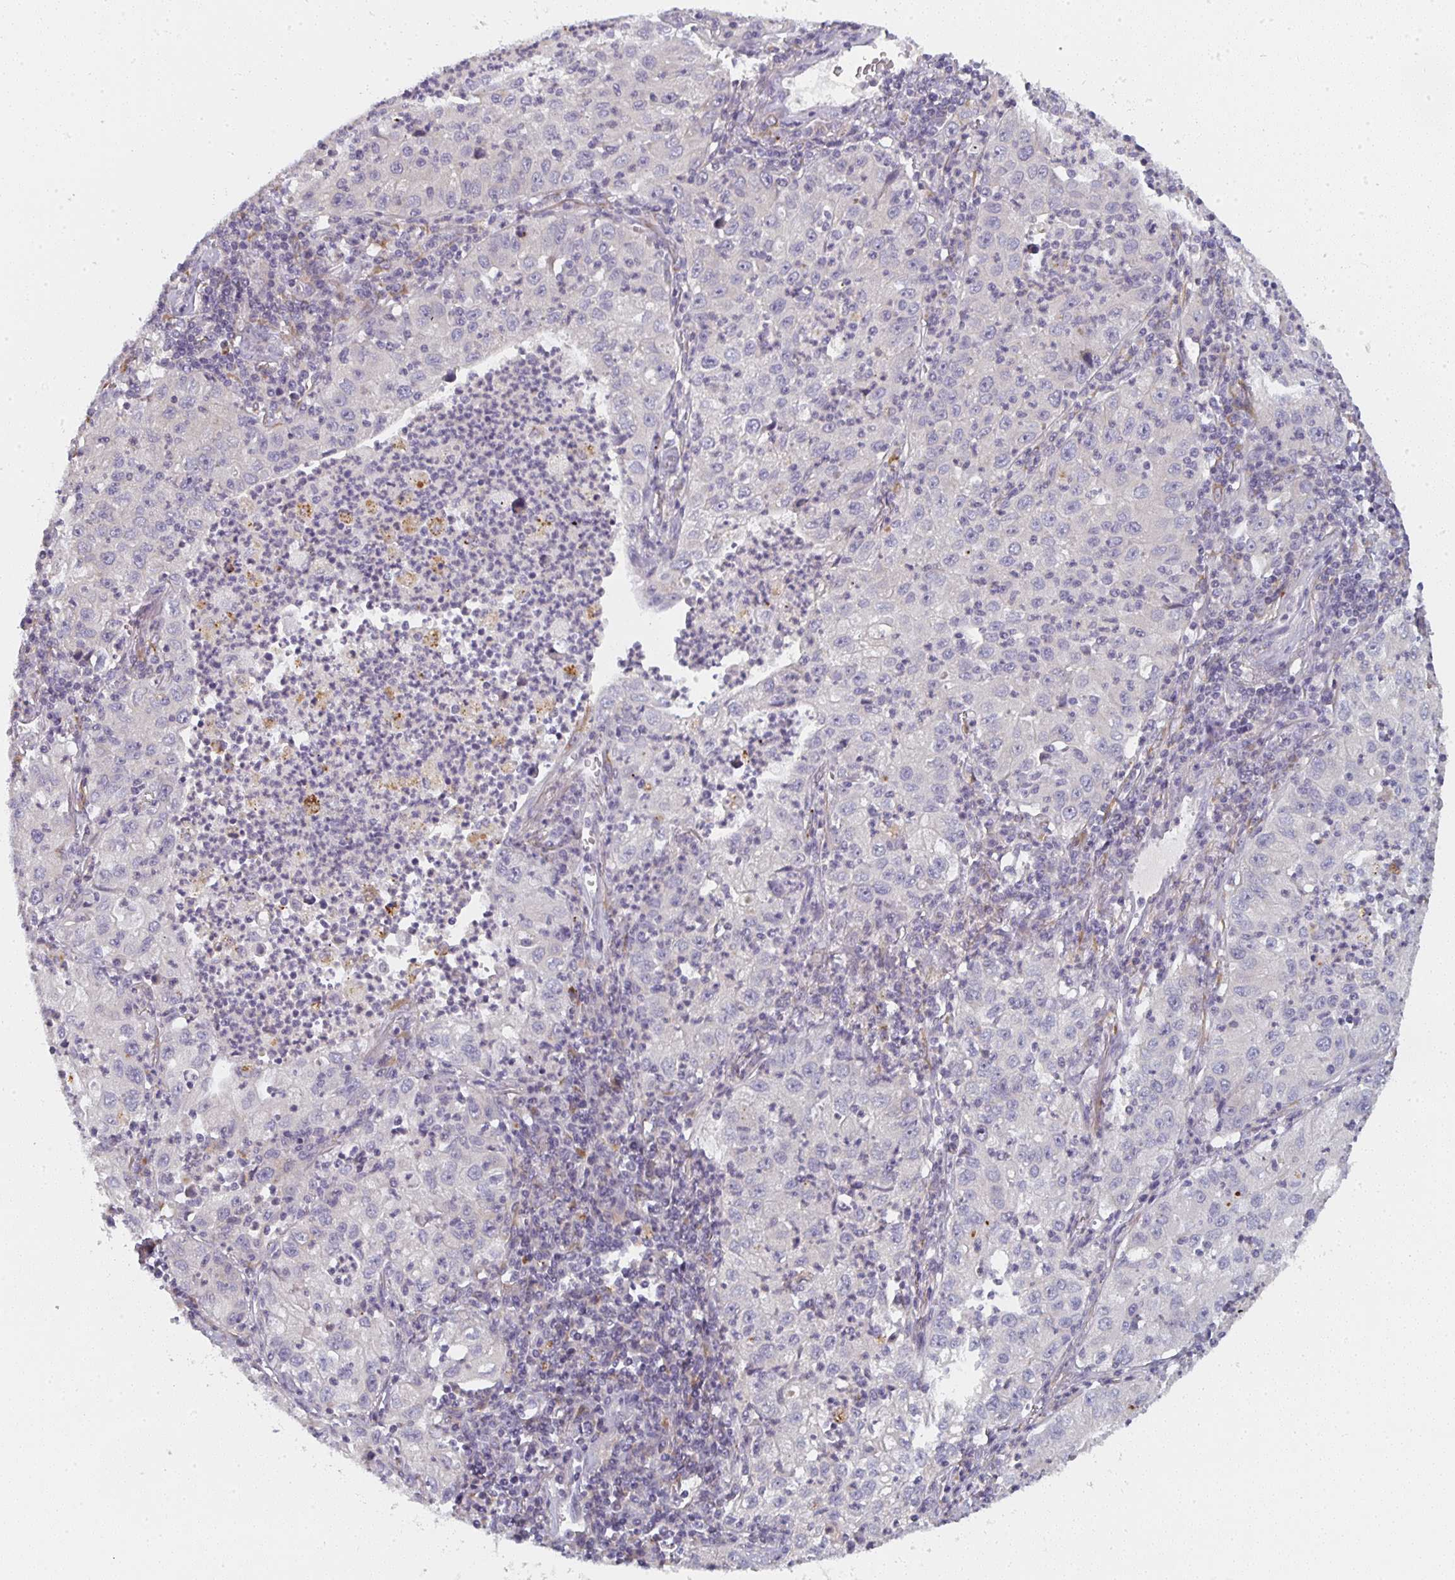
{"staining": {"intensity": "negative", "quantity": "none", "location": "none"}, "tissue": "lung cancer", "cell_type": "Tumor cells", "image_type": "cancer", "snomed": [{"axis": "morphology", "description": "Squamous cell carcinoma, NOS"}, {"axis": "topography", "description": "Lung"}], "caption": "Tumor cells are negative for brown protein staining in lung cancer (squamous cell carcinoma).", "gene": "CTHRC1", "patient": {"sex": "male", "age": 71}}